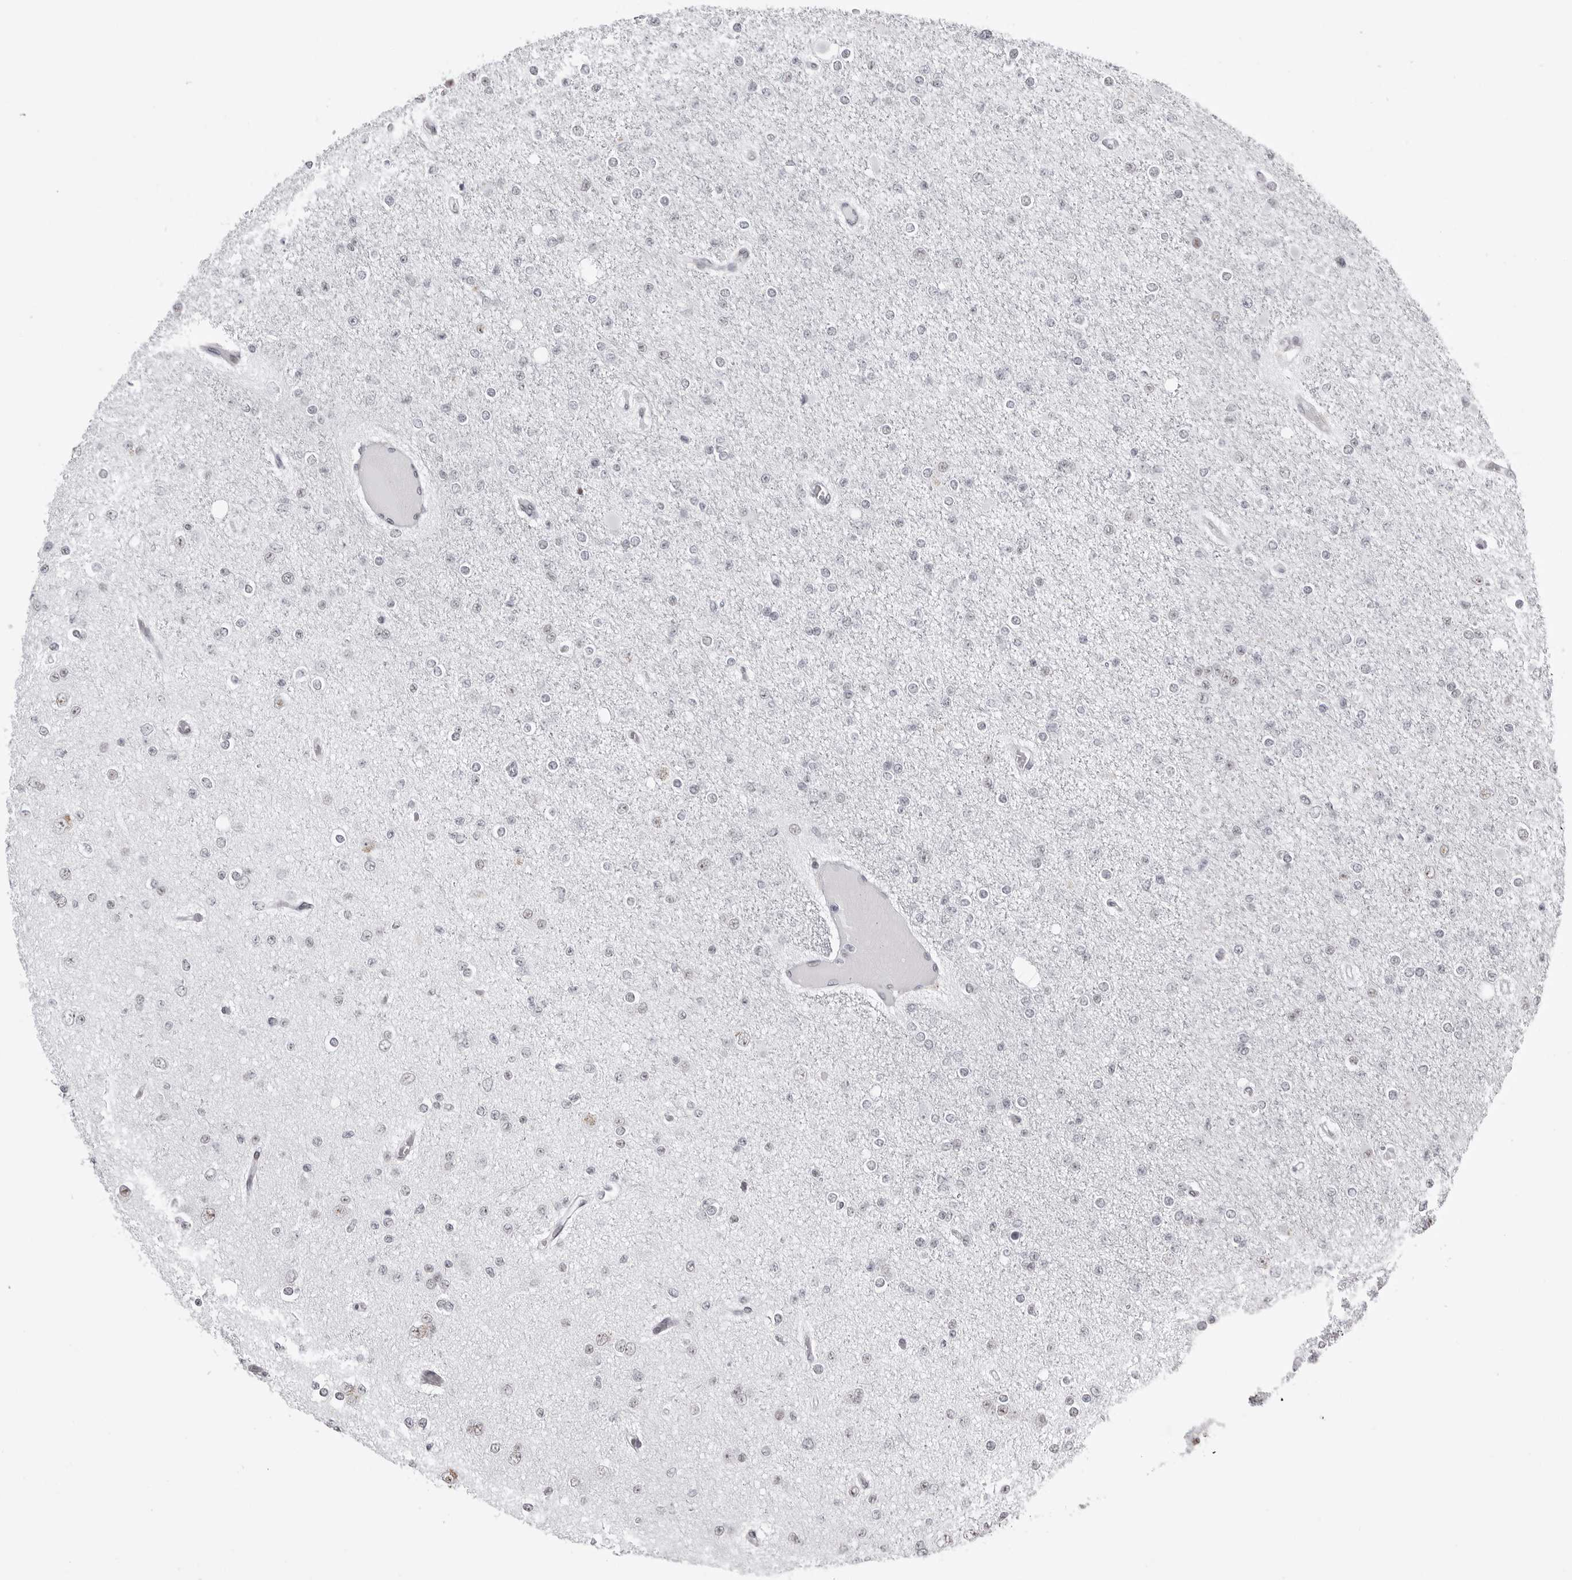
{"staining": {"intensity": "negative", "quantity": "none", "location": "none"}, "tissue": "glioma", "cell_type": "Tumor cells", "image_type": "cancer", "snomed": [{"axis": "morphology", "description": "Glioma, malignant, Low grade"}, {"axis": "topography", "description": "Brain"}], "caption": "Malignant glioma (low-grade) stained for a protein using immunohistochemistry reveals no staining tumor cells.", "gene": "WRAP53", "patient": {"sex": "female", "age": 22}}